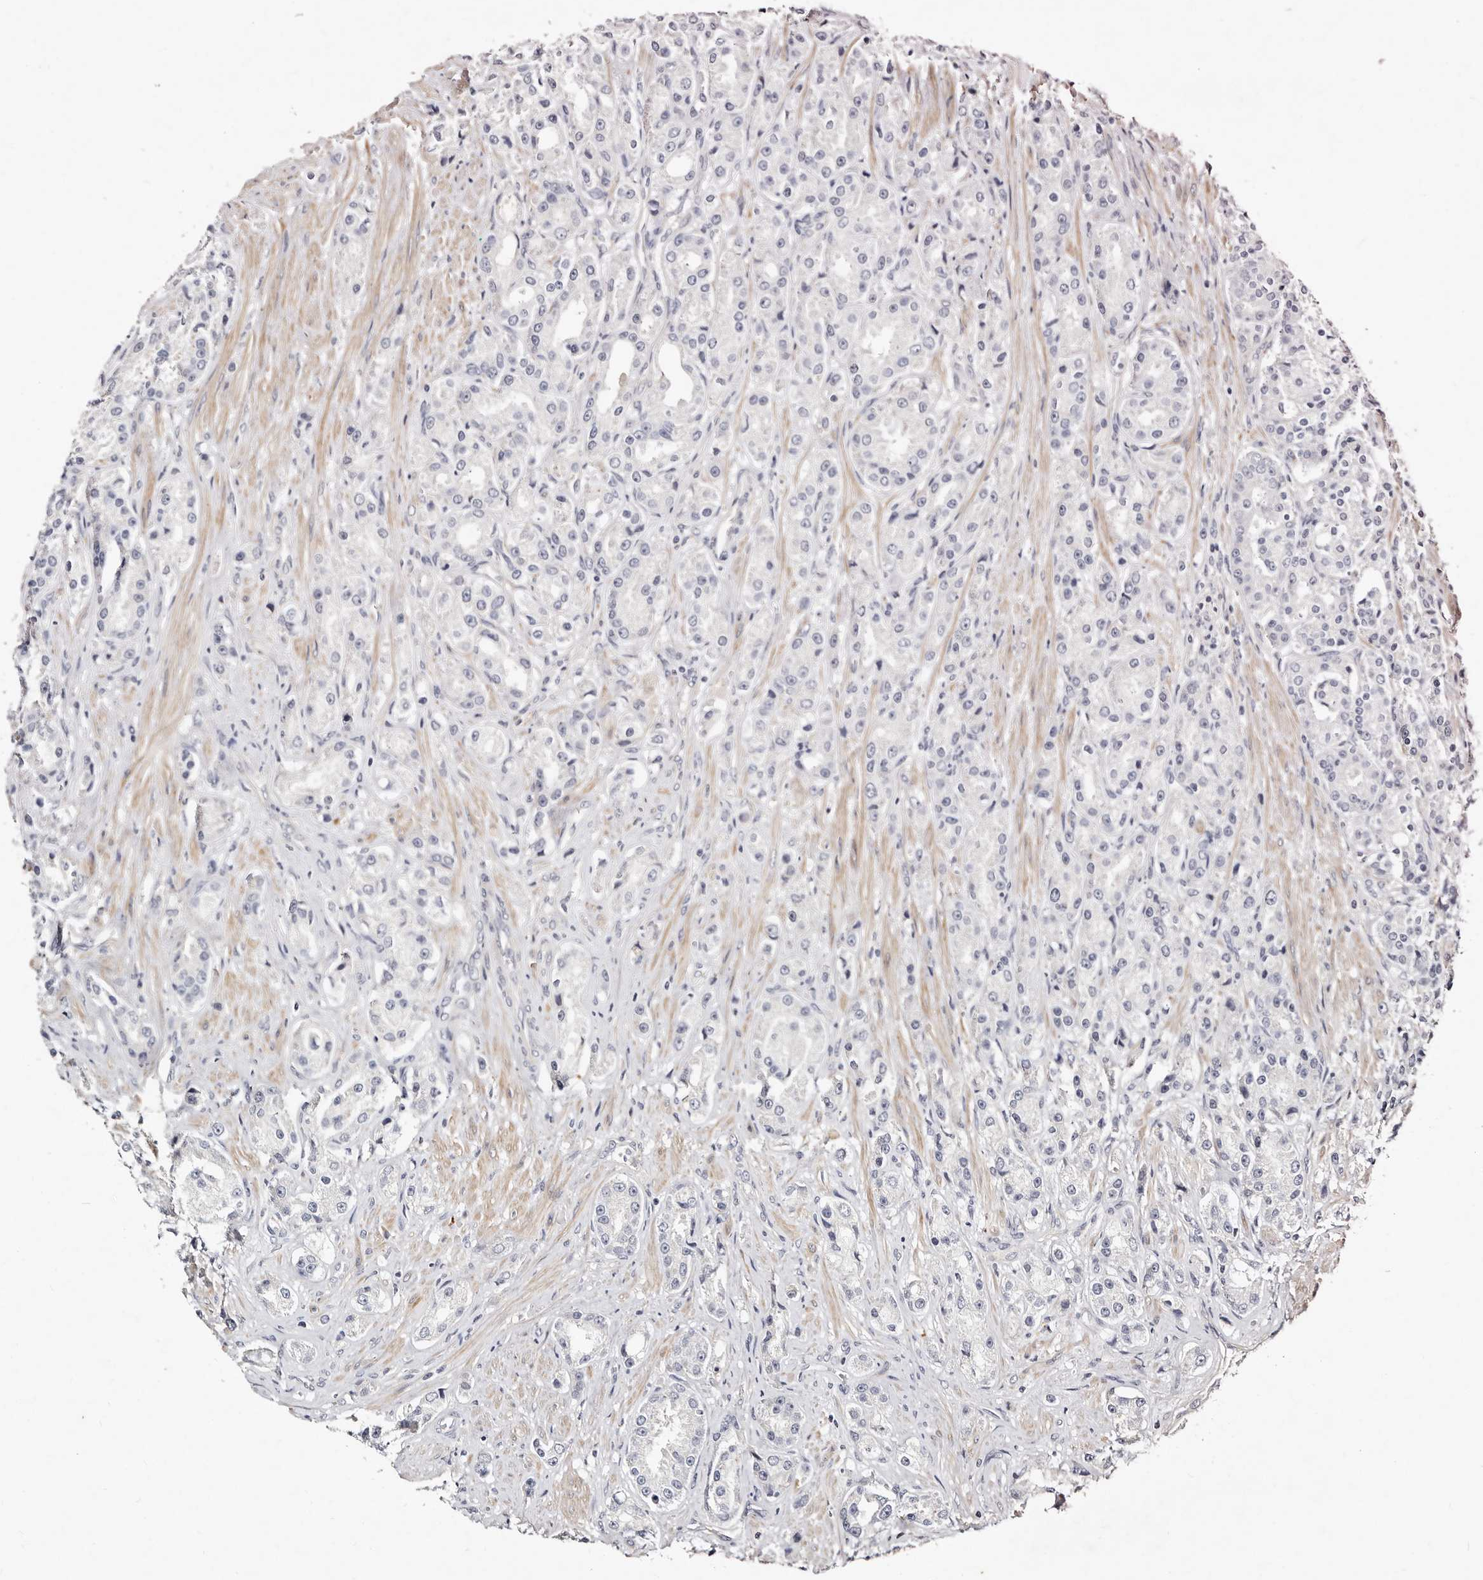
{"staining": {"intensity": "negative", "quantity": "none", "location": "none"}, "tissue": "prostate cancer", "cell_type": "Tumor cells", "image_type": "cancer", "snomed": [{"axis": "morphology", "description": "Adenocarcinoma, High grade"}, {"axis": "topography", "description": "Prostate"}], "caption": "A micrograph of human prostate cancer is negative for staining in tumor cells.", "gene": "MRPS33", "patient": {"sex": "male", "age": 60}}